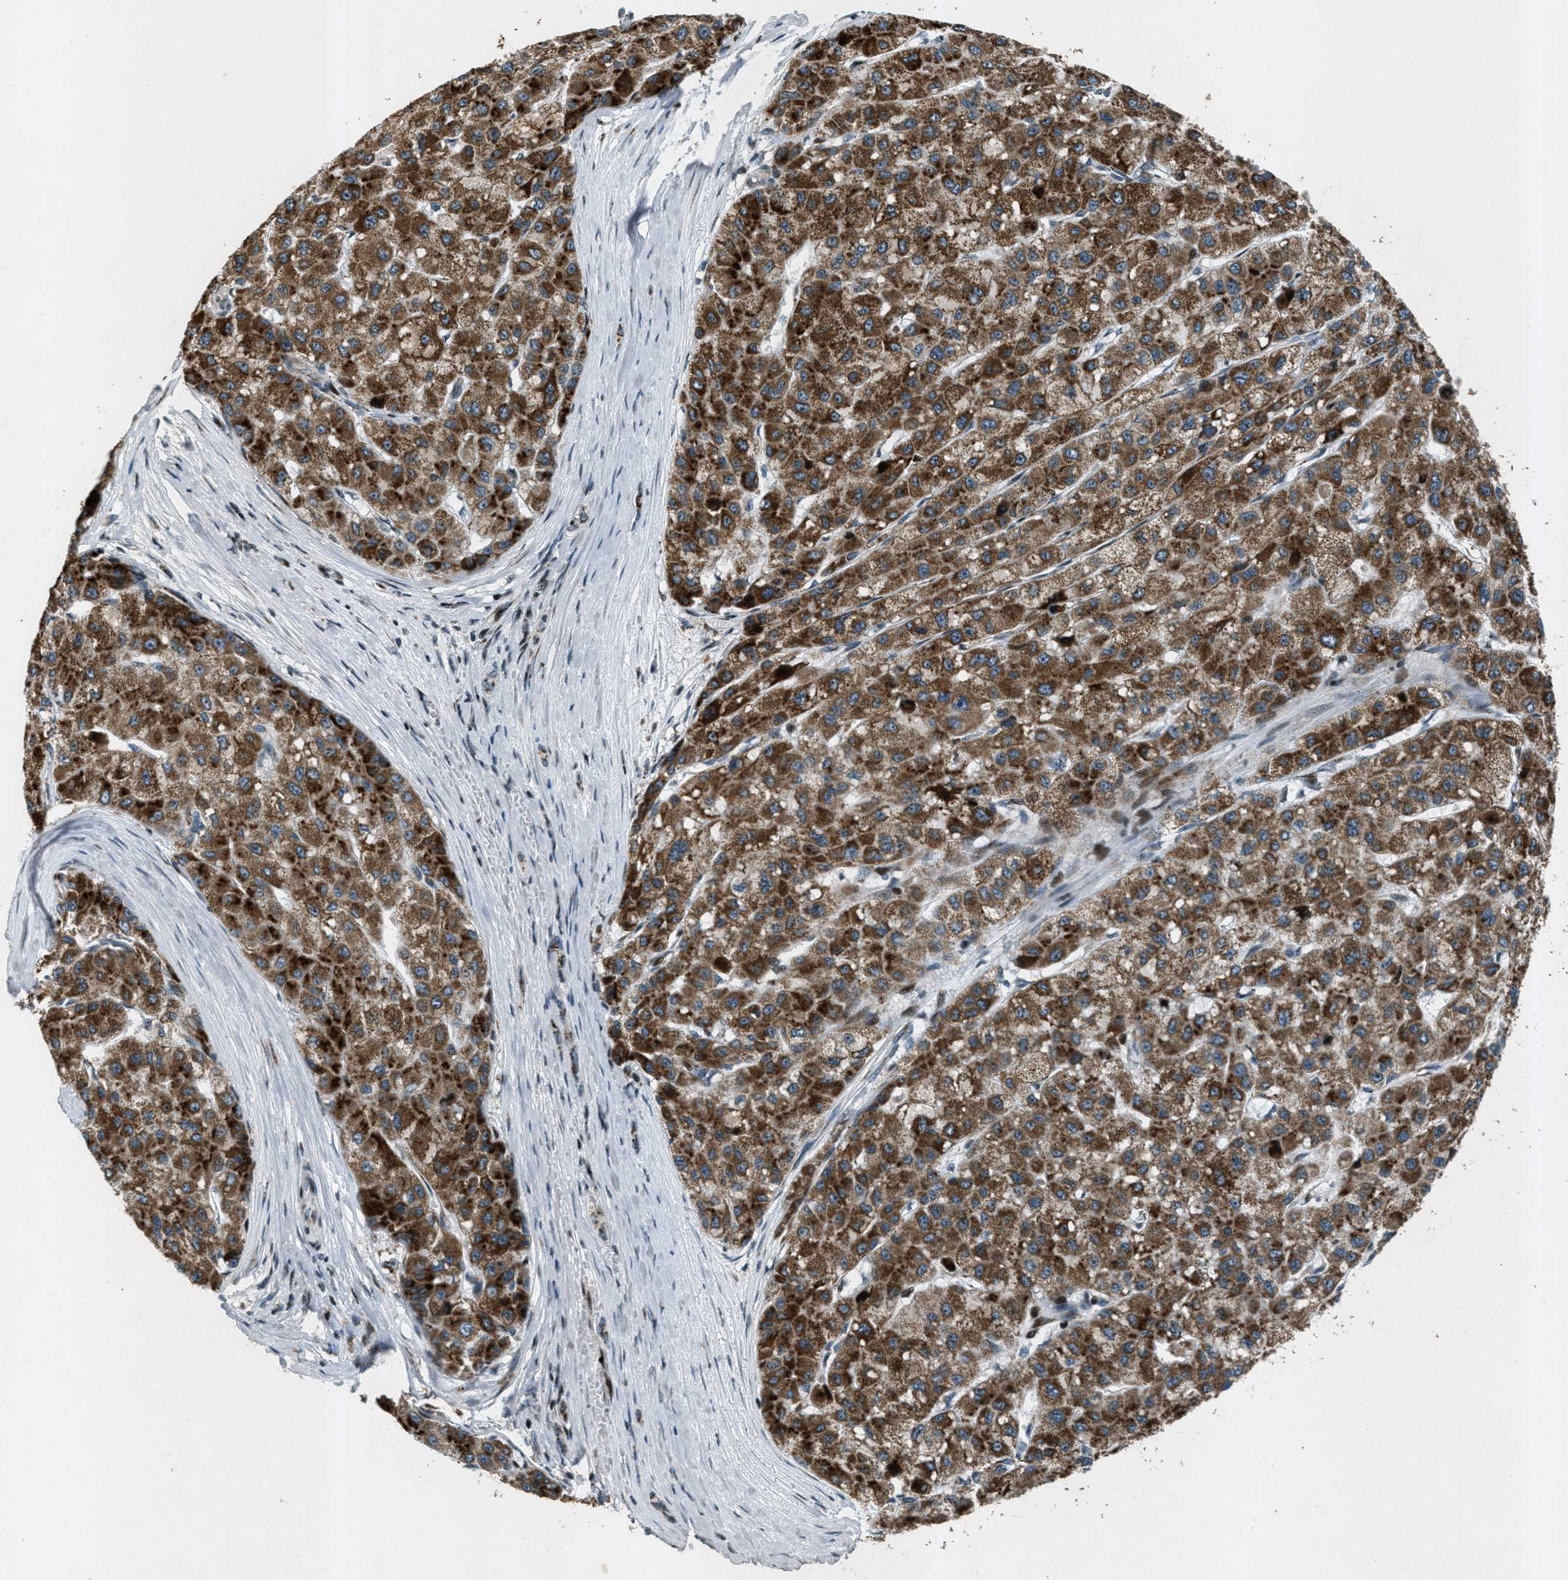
{"staining": {"intensity": "strong", "quantity": ">75%", "location": "cytoplasmic/membranous"}, "tissue": "liver cancer", "cell_type": "Tumor cells", "image_type": "cancer", "snomed": [{"axis": "morphology", "description": "Carcinoma, Hepatocellular, NOS"}, {"axis": "topography", "description": "Liver"}], "caption": "Immunohistochemical staining of human hepatocellular carcinoma (liver) displays high levels of strong cytoplasmic/membranous protein expression in about >75% of tumor cells.", "gene": "GPC6", "patient": {"sex": "male", "age": 80}}